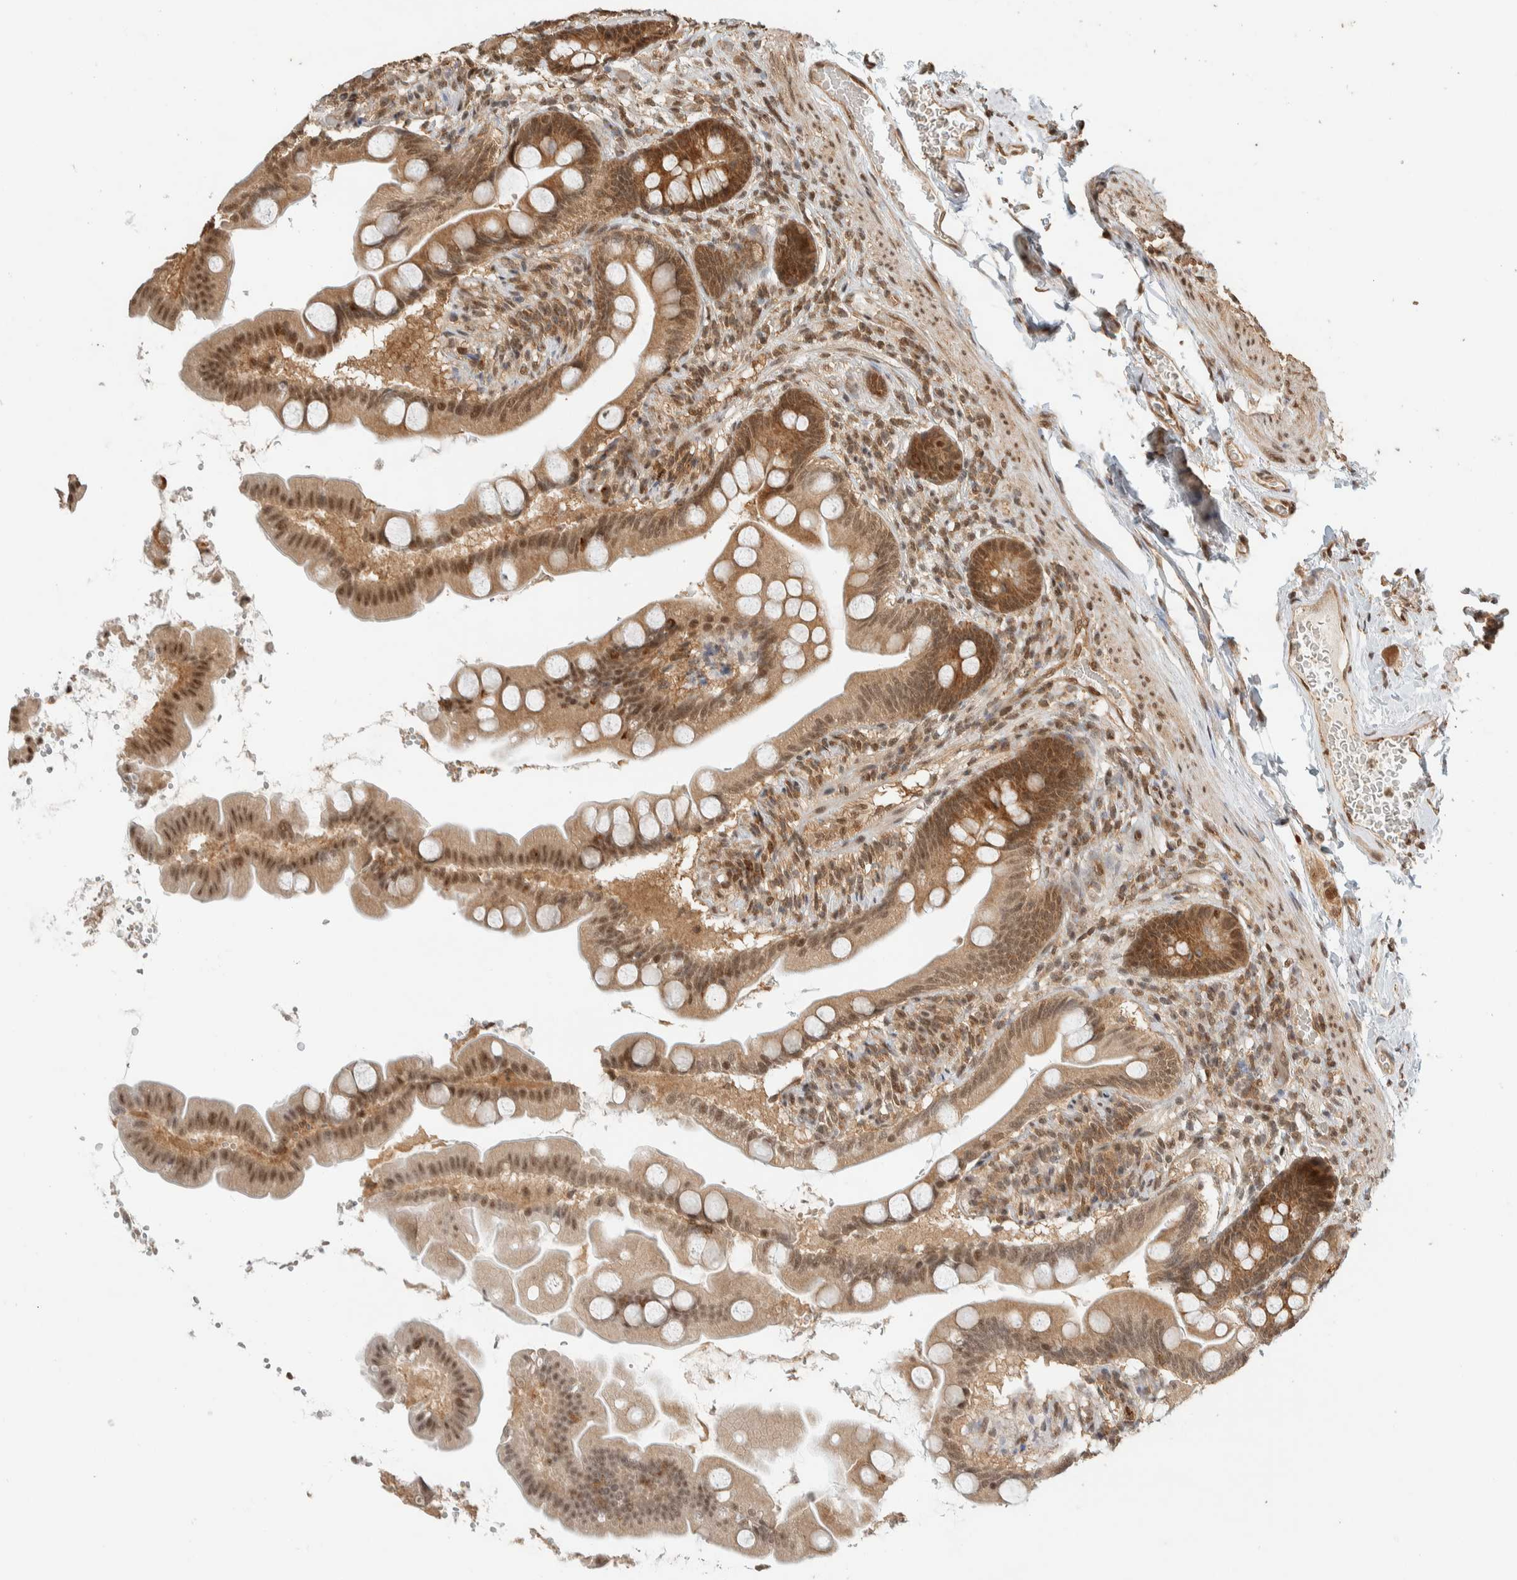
{"staining": {"intensity": "strong", "quantity": ">75%", "location": "cytoplasmic/membranous,nuclear"}, "tissue": "small intestine", "cell_type": "Glandular cells", "image_type": "normal", "snomed": [{"axis": "morphology", "description": "Normal tissue, NOS"}, {"axis": "topography", "description": "Small intestine"}], "caption": "Glandular cells exhibit high levels of strong cytoplasmic/membranous,nuclear staining in about >75% of cells in normal small intestine.", "gene": "ZBTB2", "patient": {"sex": "female", "age": 56}}